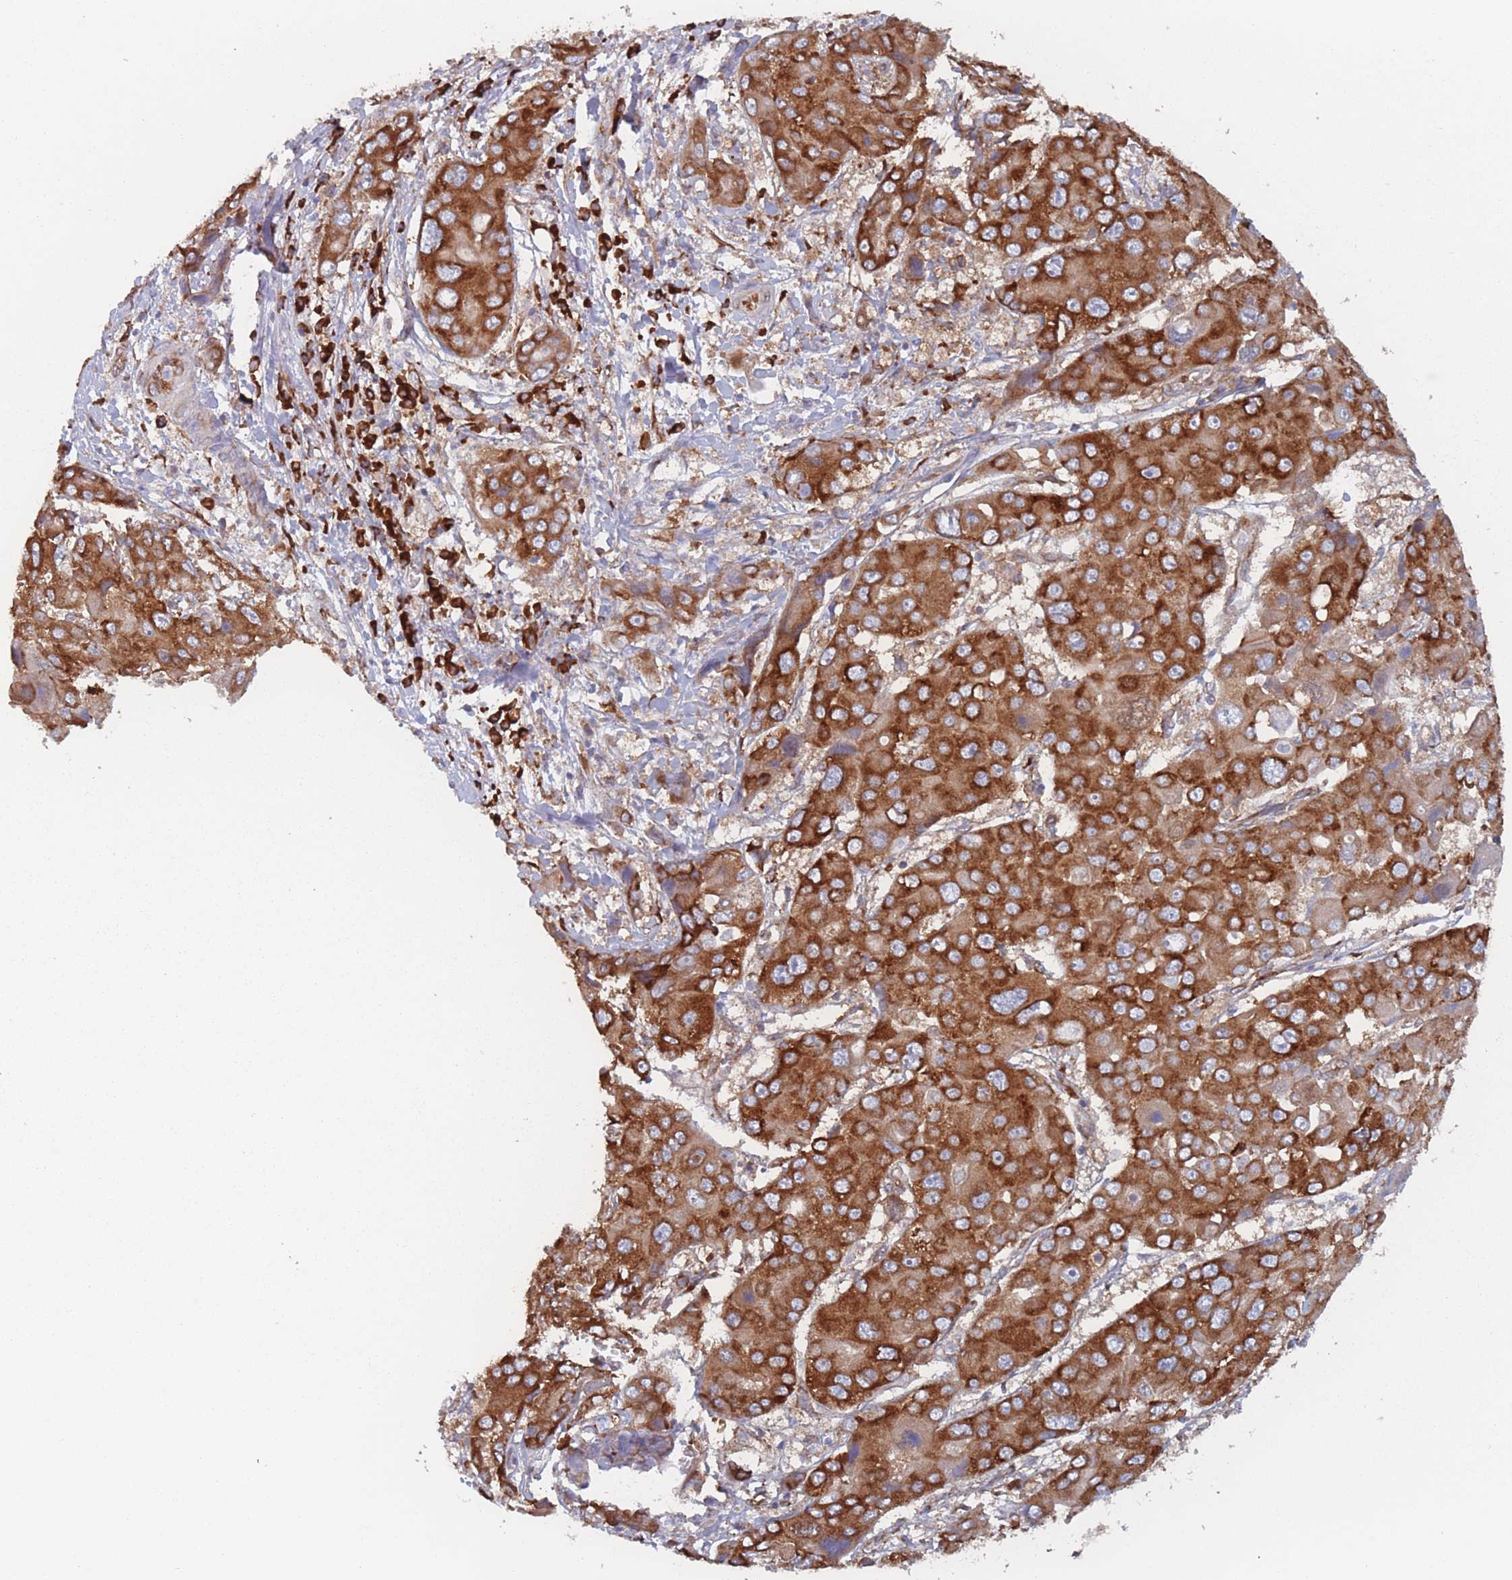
{"staining": {"intensity": "strong", "quantity": ">75%", "location": "cytoplasmic/membranous"}, "tissue": "liver cancer", "cell_type": "Tumor cells", "image_type": "cancer", "snomed": [{"axis": "morphology", "description": "Cholangiocarcinoma"}, {"axis": "topography", "description": "Liver"}], "caption": "Immunohistochemical staining of human liver cholangiocarcinoma demonstrates high levels of strong cytoplasmic/membranous staining in approximately >75% of tumor cells.", "gene": "EEF1B2", "patient": {"sex": "male", "age": 67}}